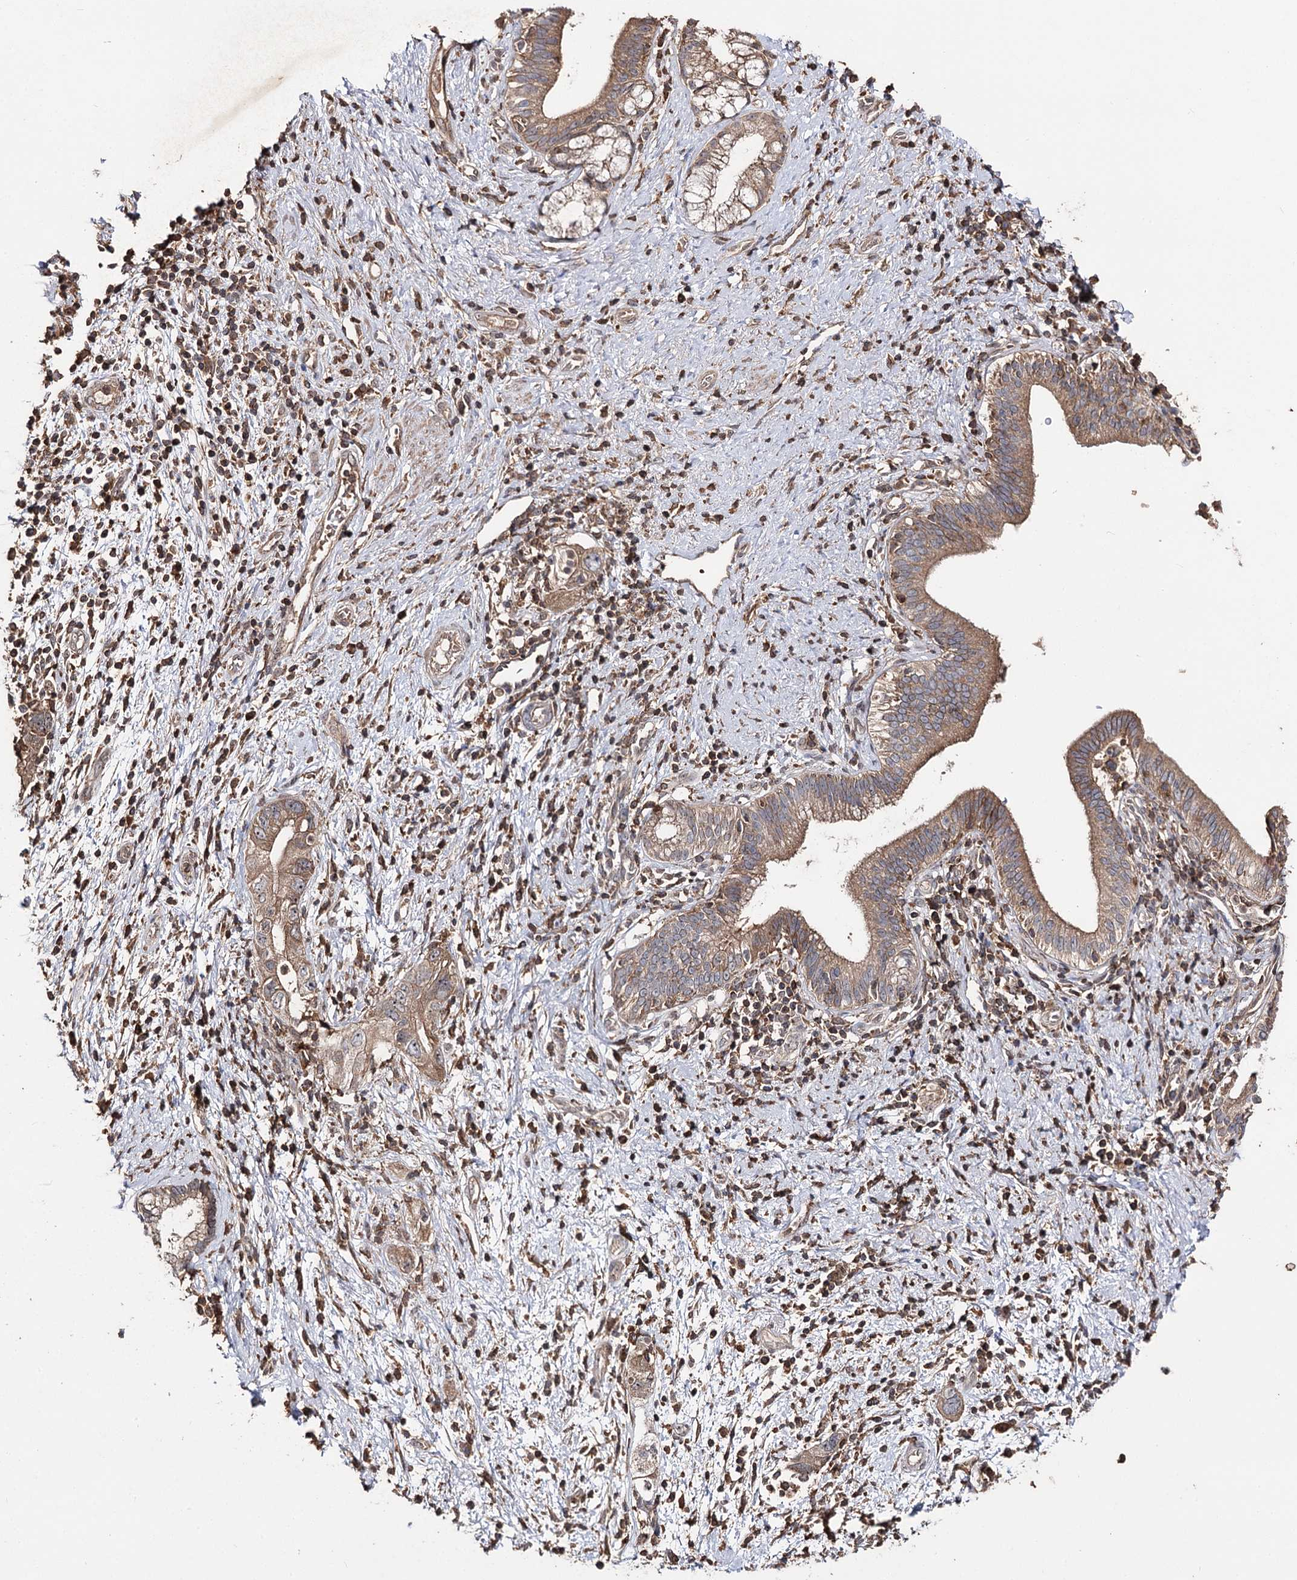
{"staining": {"intensity": "moderate", "quantity": ">75%", "location": "cytoplasmic/membranous"}, "tissue": "pancreatic cancer", "cell_type": "Tumor cells", "image_type": "cancer", "snomed": [{"axis": "morphology", "description": "Adenocarcinoma, NOS"}, {"axis": "topography", "description": "Pancreas"}], "caption": "High-power microscopy captured an immunohistochemistry (IHC) photomicrograph of adenocarcinoma (pancreatic), revealing moderate cytoplasmic/membranous positivity in approximately >75% of tumor cells. Immunohistochemistry (ihc) stains the protein of interest in brown and the nuclei are stained blue.", "gene": "FAM53B", "patient": {"sex": "female", "age": 73}}